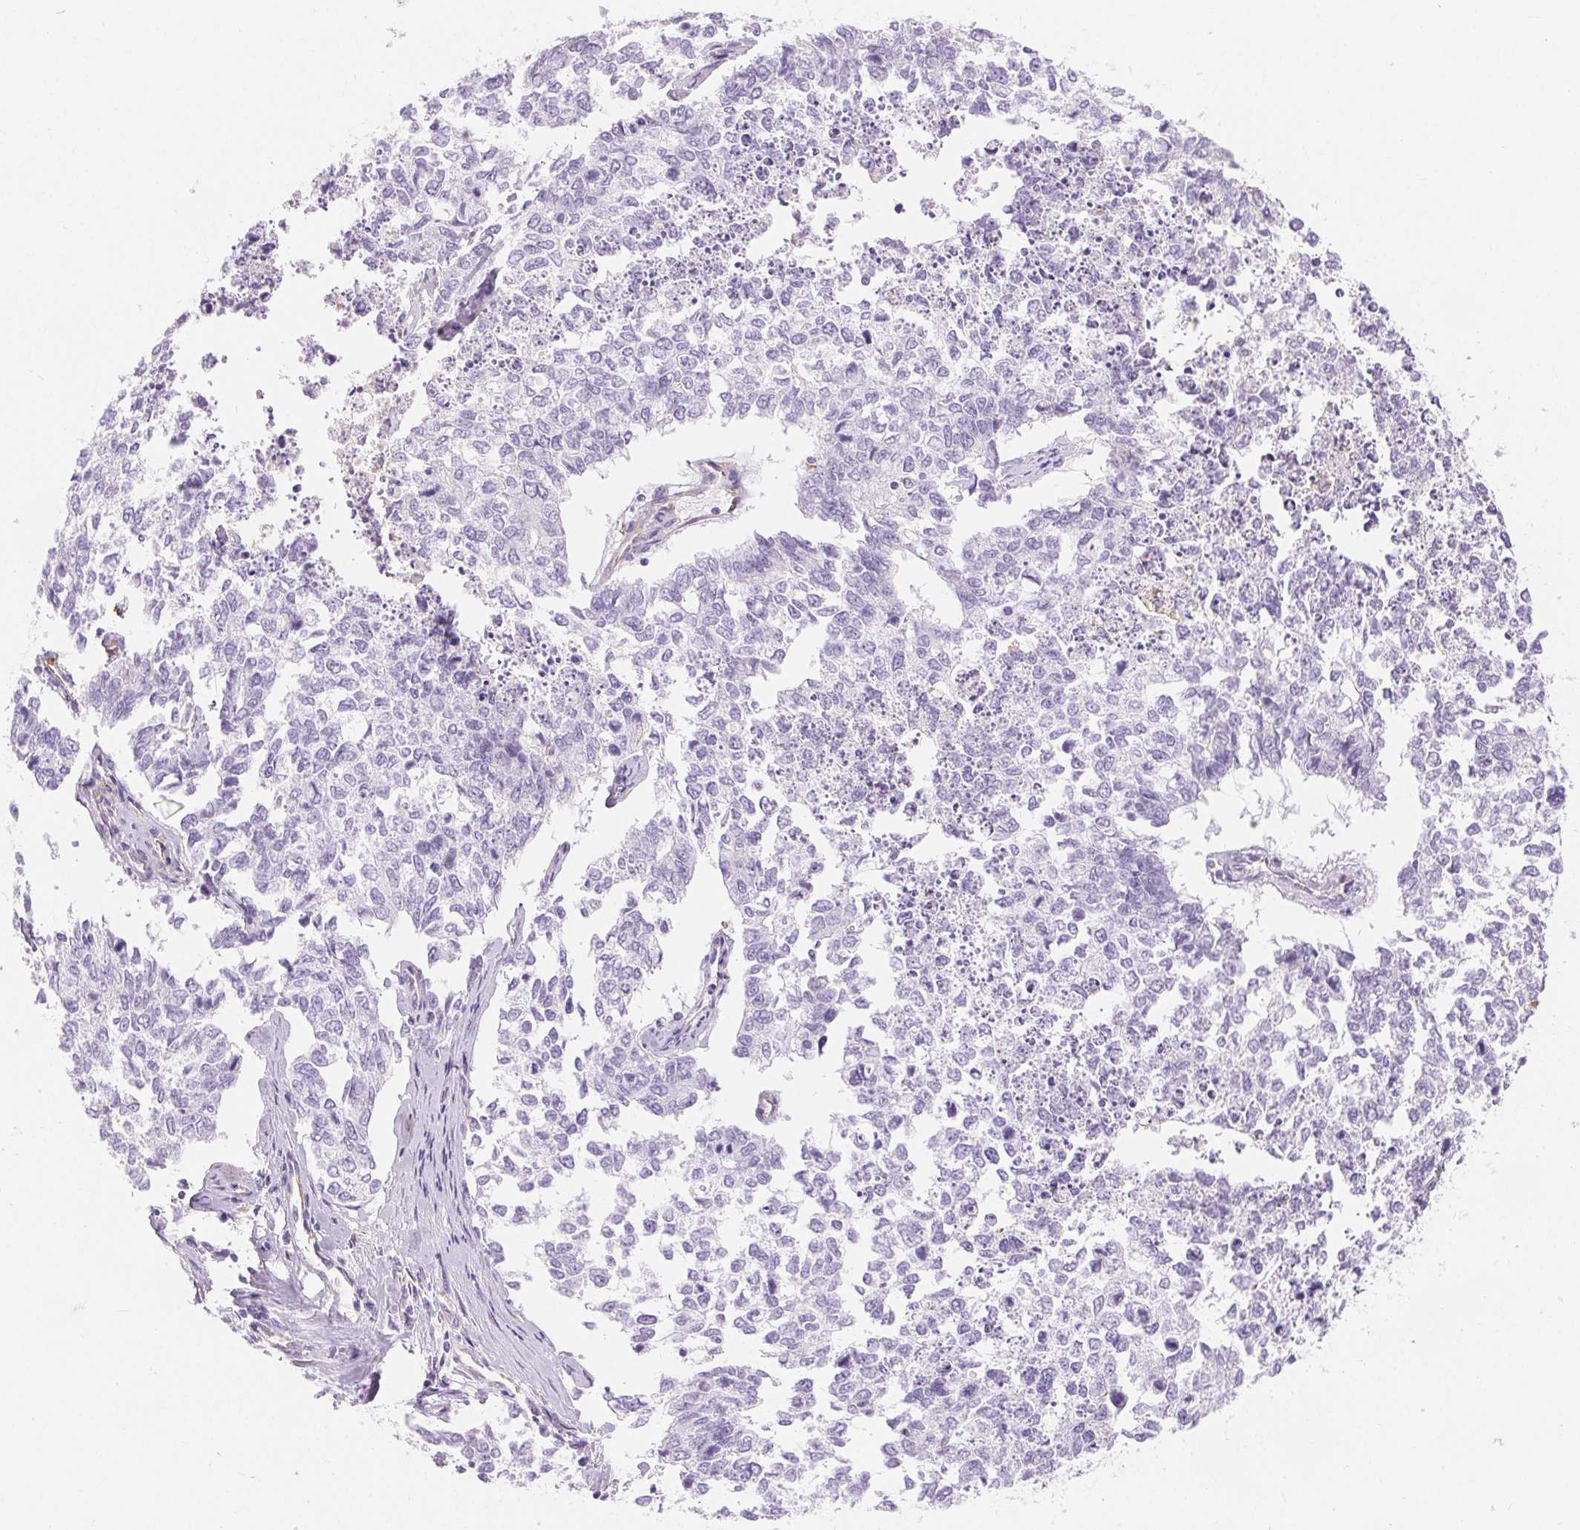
{"staining": {"intensity": "negative", "quantity": "none", "location": "none"}, "tissue": "cervical cancer", "cell_type": "Tumor cells", "image_type": "cancer", "snomed": [{"axis": "morphology", "description": "Adenocarcinoma, NOS"}, {"axis": "topography", "description": "Cervix"}], "caption": "Tumor cells are negative for brown protein staining in cervical cancer (adenocarcinoma).", "gene": "GFAP", "patient": {"sex": "female", "age": 63}}